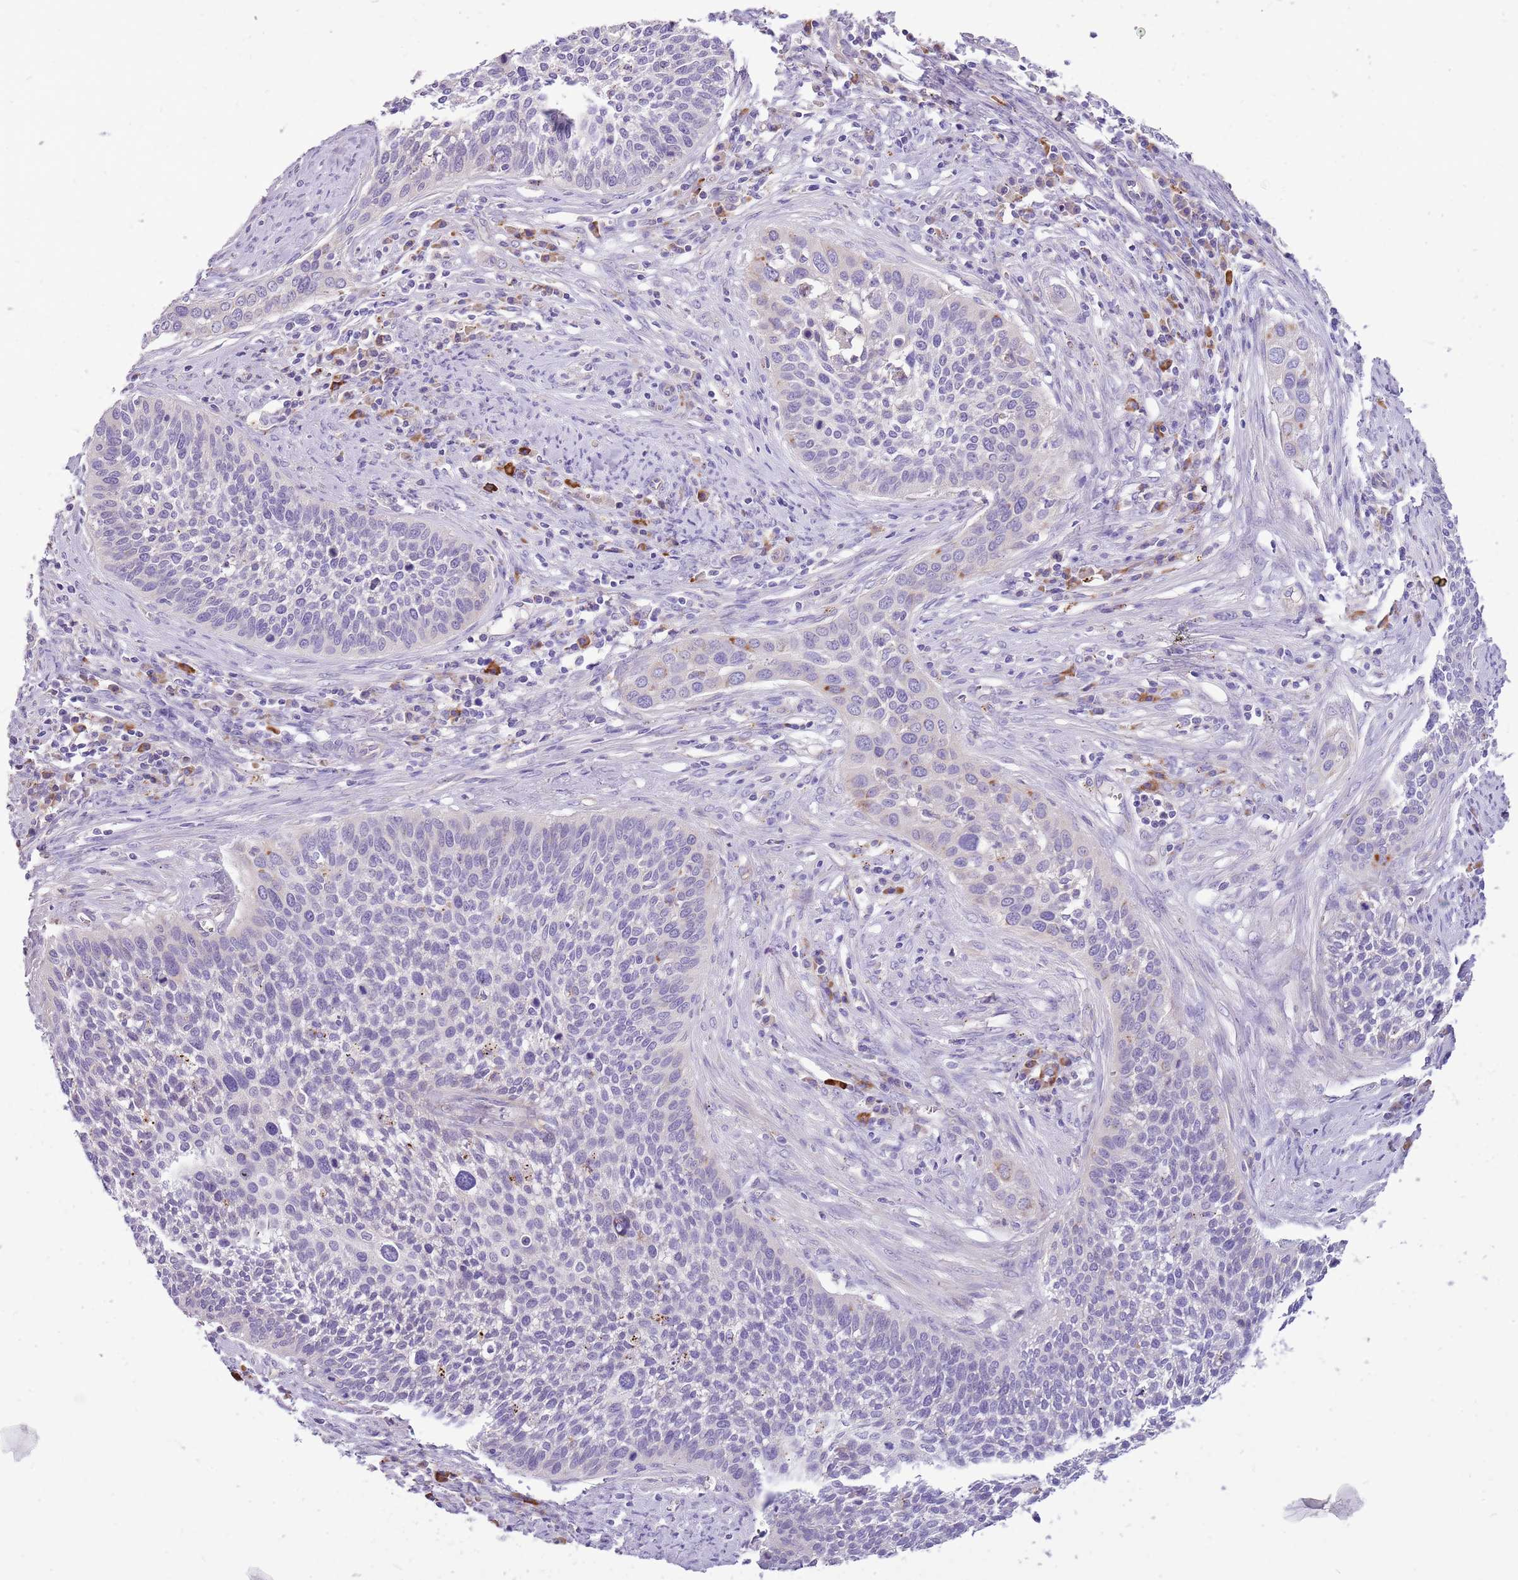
{"staining": {"intensity": "negative", "quantity": "none", "location": "none"}, "tissue": "cervical cancer", "cell_type": "Tumor cells", "image_type": "cancer", "snomed": [{"axis": "morphology", "description": "Squamous cell carcinoma, NOS"}, {"axis": "topography", "description": "Cervix"}], "caption": "This histopathology image is of squamous cell carcinoma (cervical) stained with immunohistochemistry to label a protein in brown with the nuclei are counter-stained blue. There is no expression in tumor cells. (DAB (3,3'-diaminobenzidine) immunohistochemistry, high magnification).", "gene": "NTN4", "patient": {"sex": "female", "age": 34}}